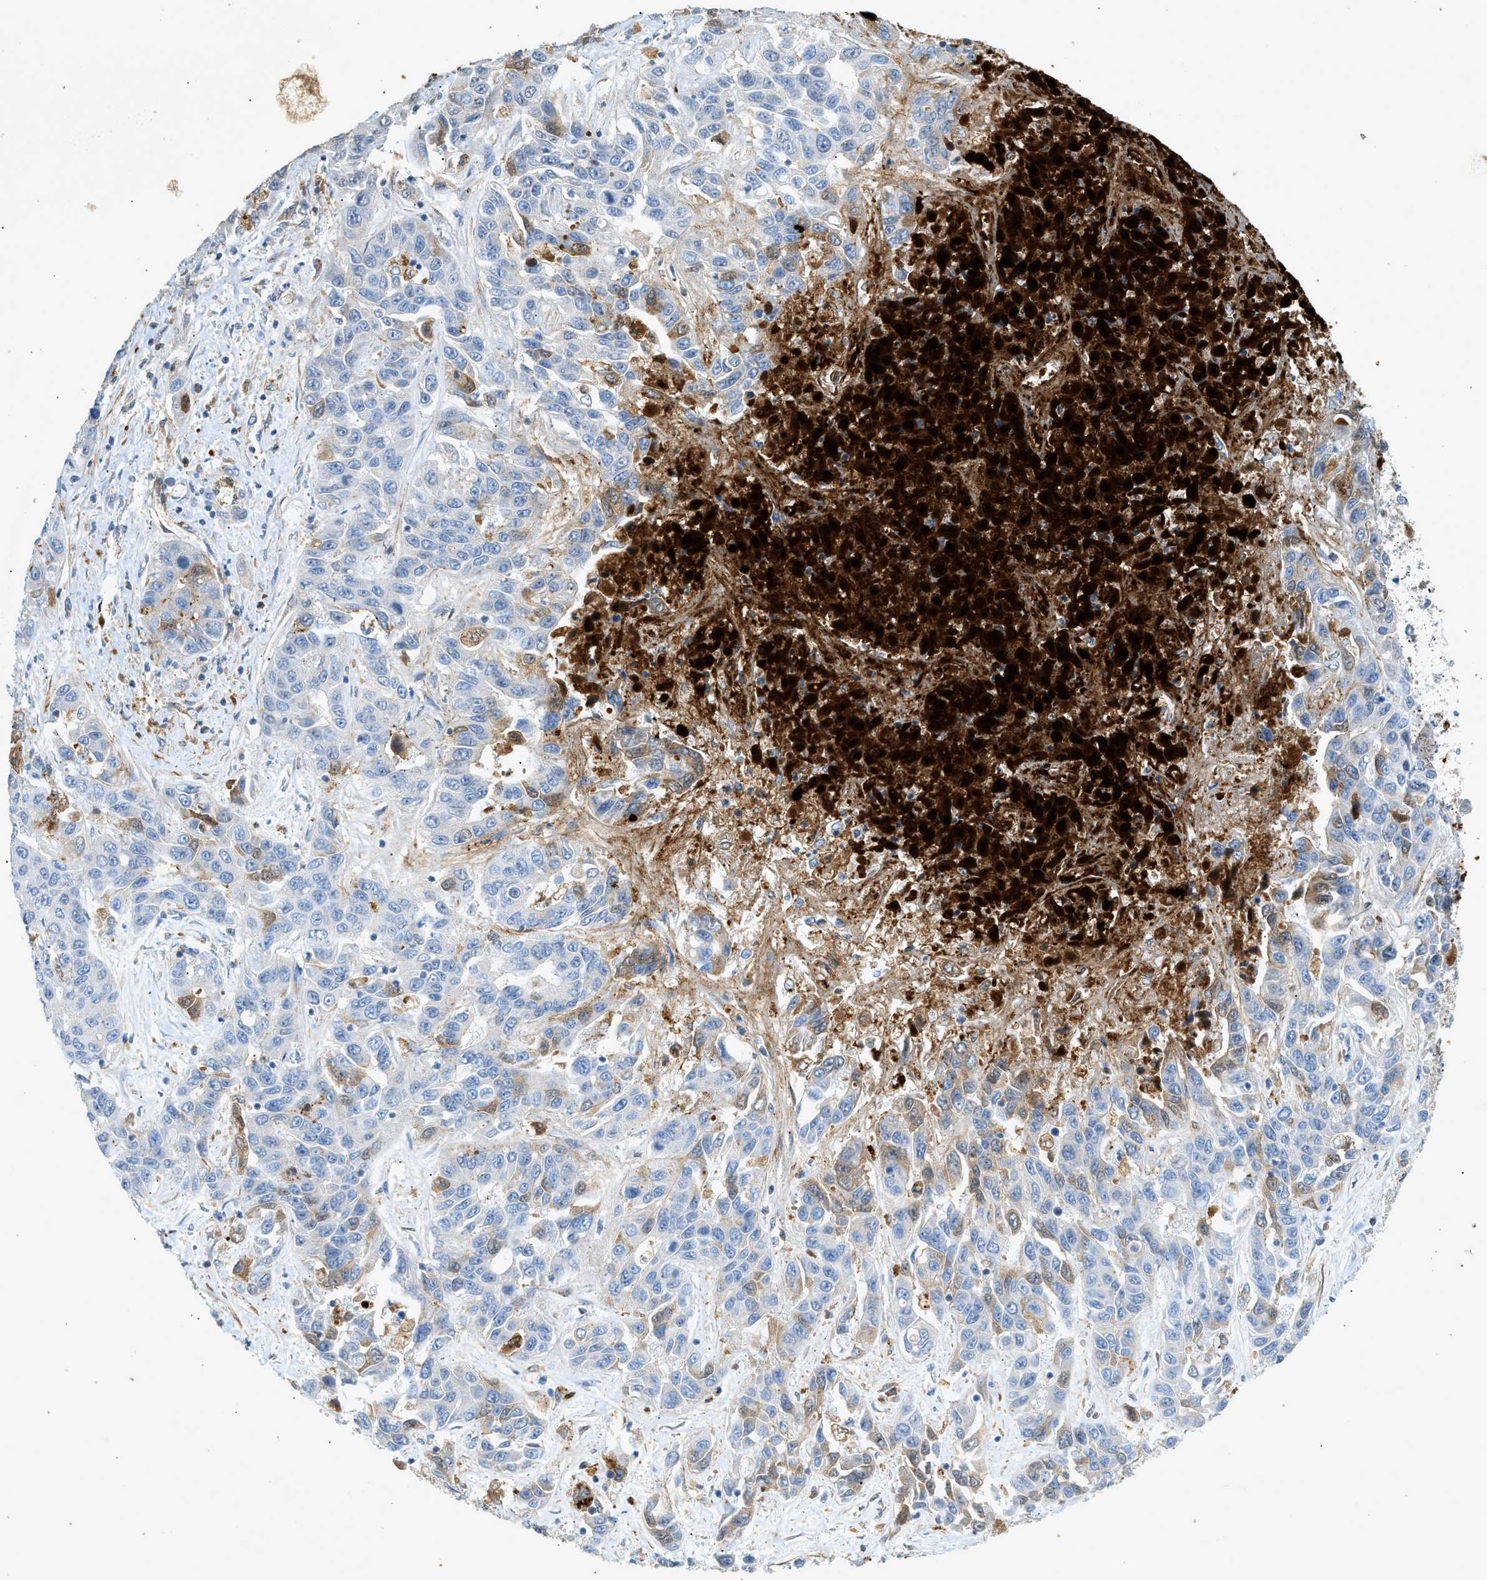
{"staining": {"intensity": "moderate", "quantity": "<25%", "location": "cytoplasmic/membranous"}, "tissue": "liver cancer", "cell_type": "Tumor cells", "image_type": "cancer", "snomed": [{"axis": "morphology", "description": "Cholangiocarcinoma"}, {"axis": "topography", "description": "Liver"}], "caption": "Tumor cells demonstrate low levels of moderate cytoplasmic/membranous expression in approximately <25% of cells in liver cholangiocarcinoma.", "gene": "F2", "patient": {"sex": "female", "age": 52}}